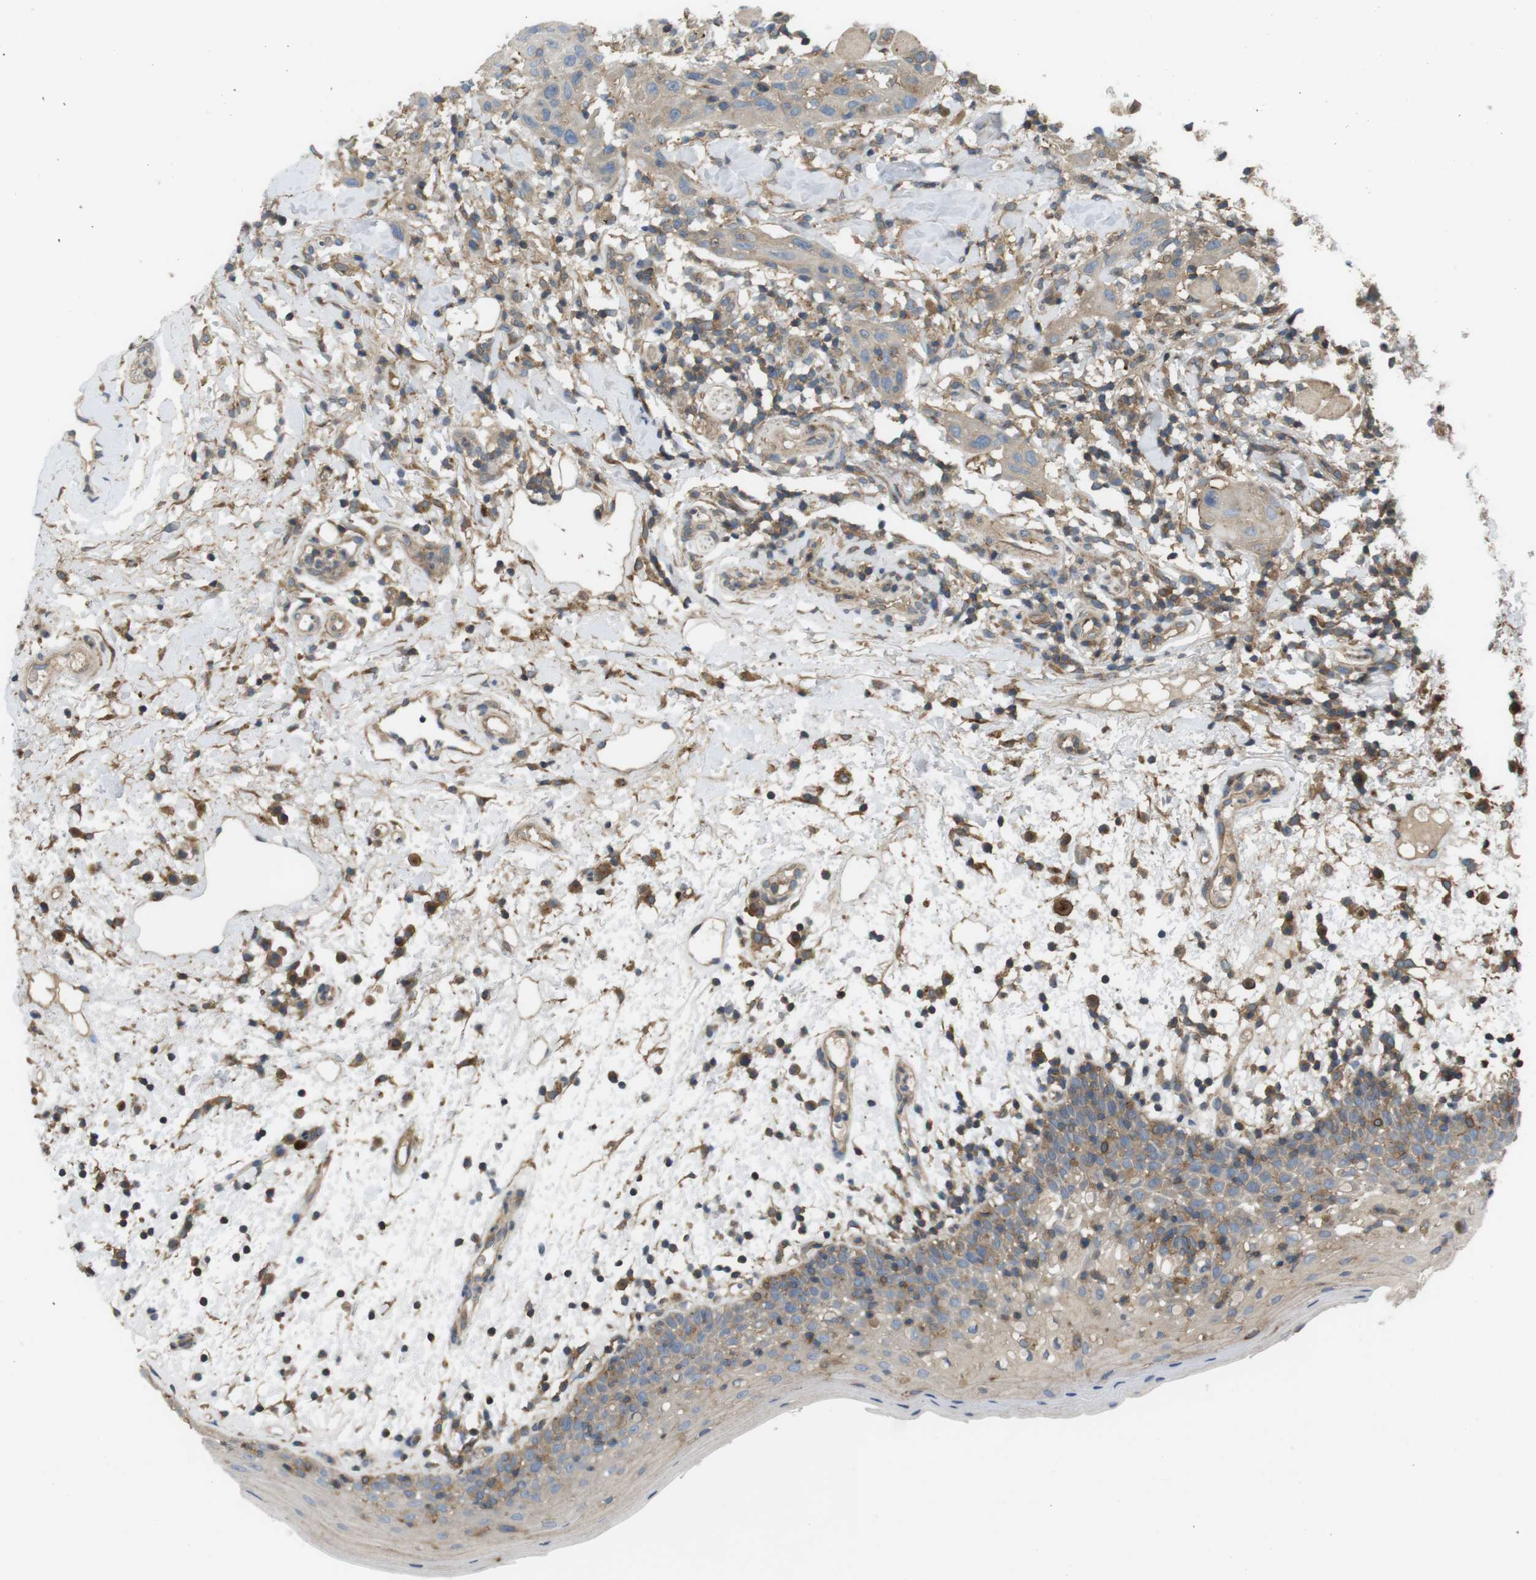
{"staining": {"intensity": "moderate", "quantity": "25%-75%", "location": "cytoplasmic/membranous"}, "tissue": "oral mucosa", "cell_type": "Squamous epithelial cells", "image_type": "normal", "snomed": [{"axis": "morphology", "description": "Normal tissue, NOS"}, {"axis": "morphology", "description": "Squamous cell carcinoma, NOS"}, {"axis": "topography", "description": "Skeletal muscle"}, {"axis": "topography", "description": "Oral tissue"}], "caption": "Human oral mucosa stained with a brown dye exhibits moderate cytoplasmic/membranous positive staining in about 25%-75% of squamous epithelial cells.", "gene": "DDAH2", "patient": {"sex": "male", "age": 71}}